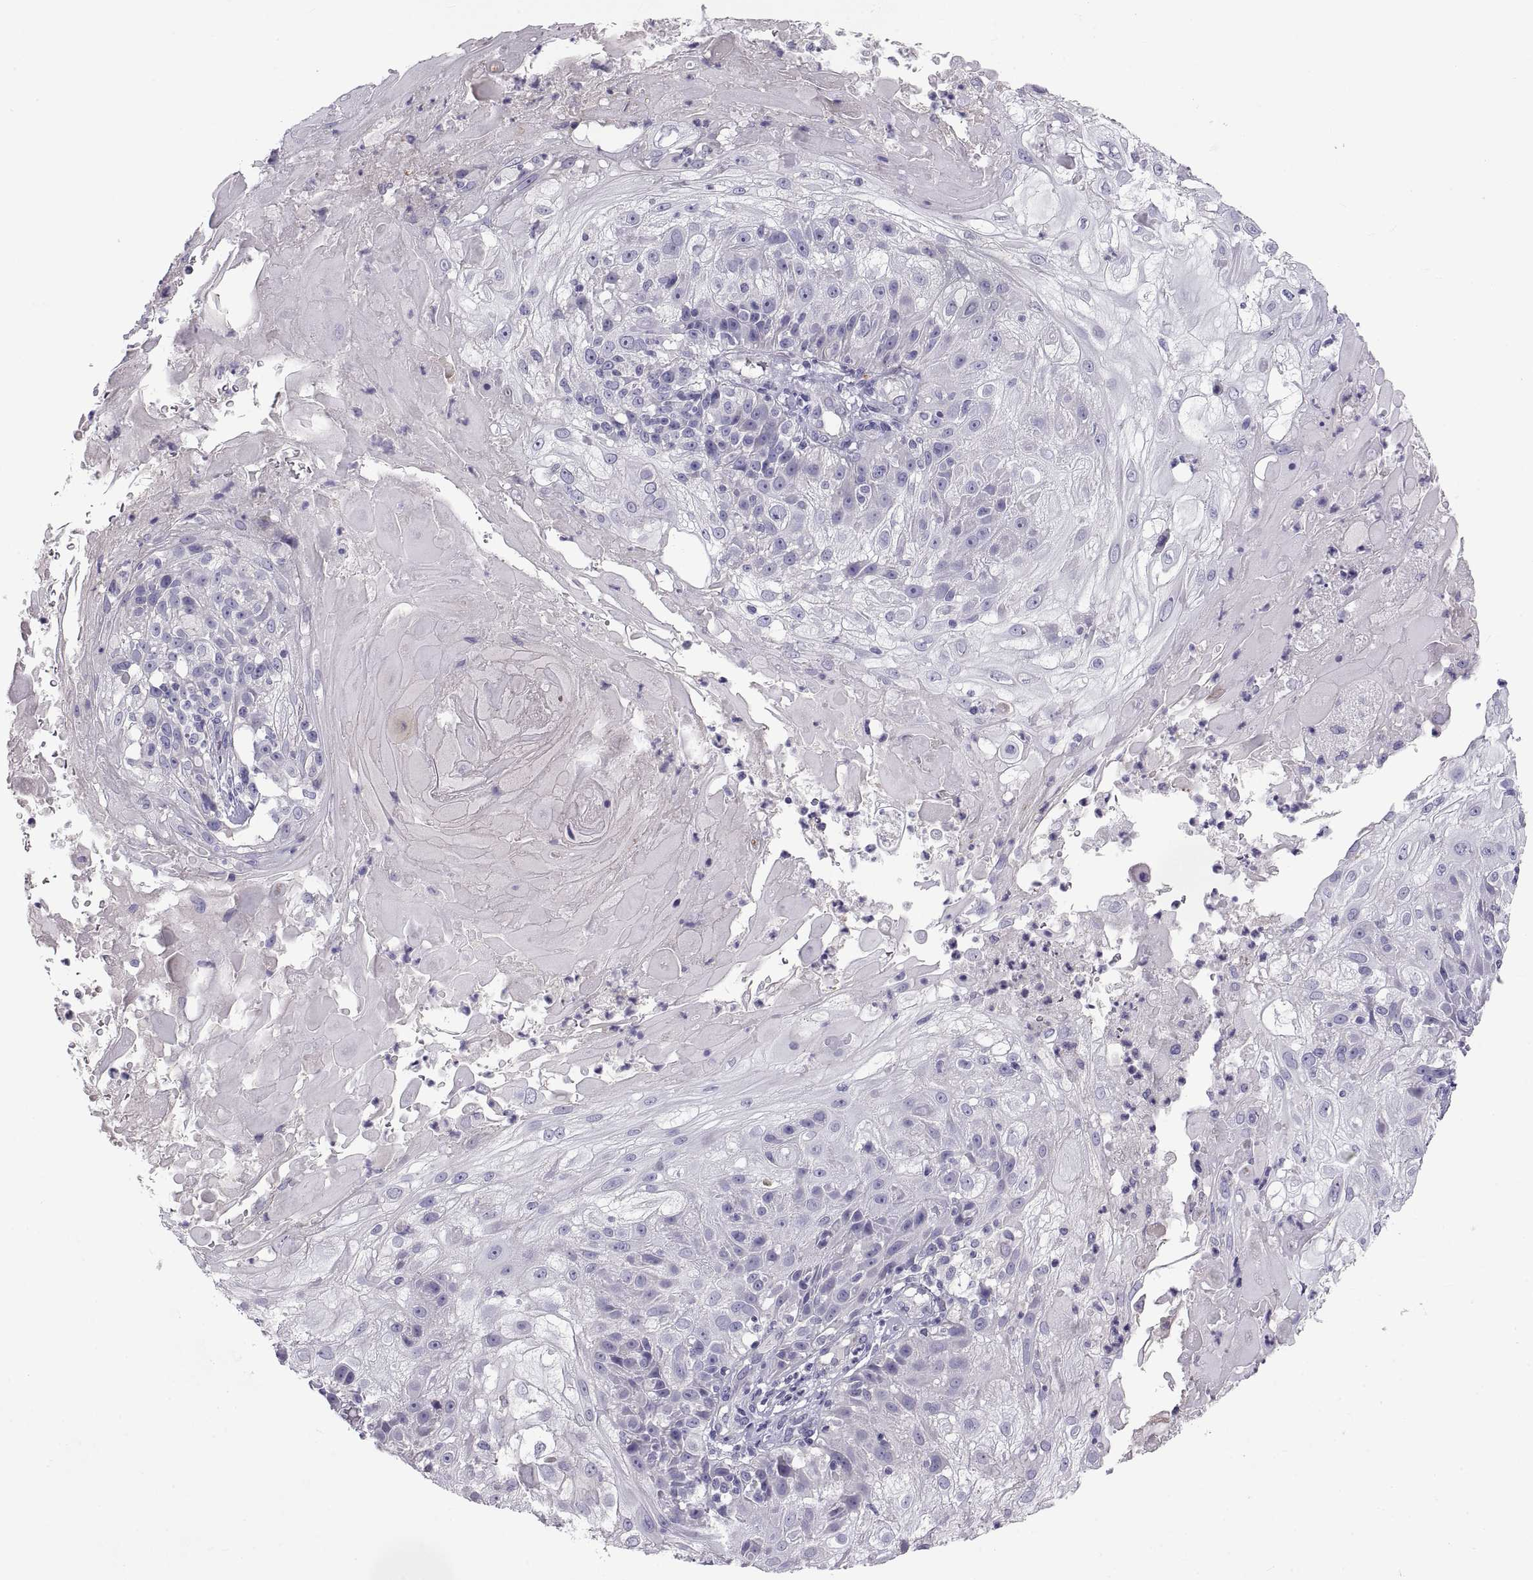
{"staining": {"intensity": "negative", "quantity": "none", "location": "none"}, "tissue": "skin cancer", "cell_type": "Tumor cells", "image_type": "cancer", "snomed": [{"axis": "morphology", "description": "Normal tissue, NOS"}, {"axis": "morphology", "description": "Squamous cell carcinoma, NOS"}, {"axis": "topography", "description": "Skin"}], "caption": "Skin cancer stained for a protein using IHC reveals no staining tumor cells.", "gene": "CRYBB3", "patient": {"sex": "female", "age": 83}}